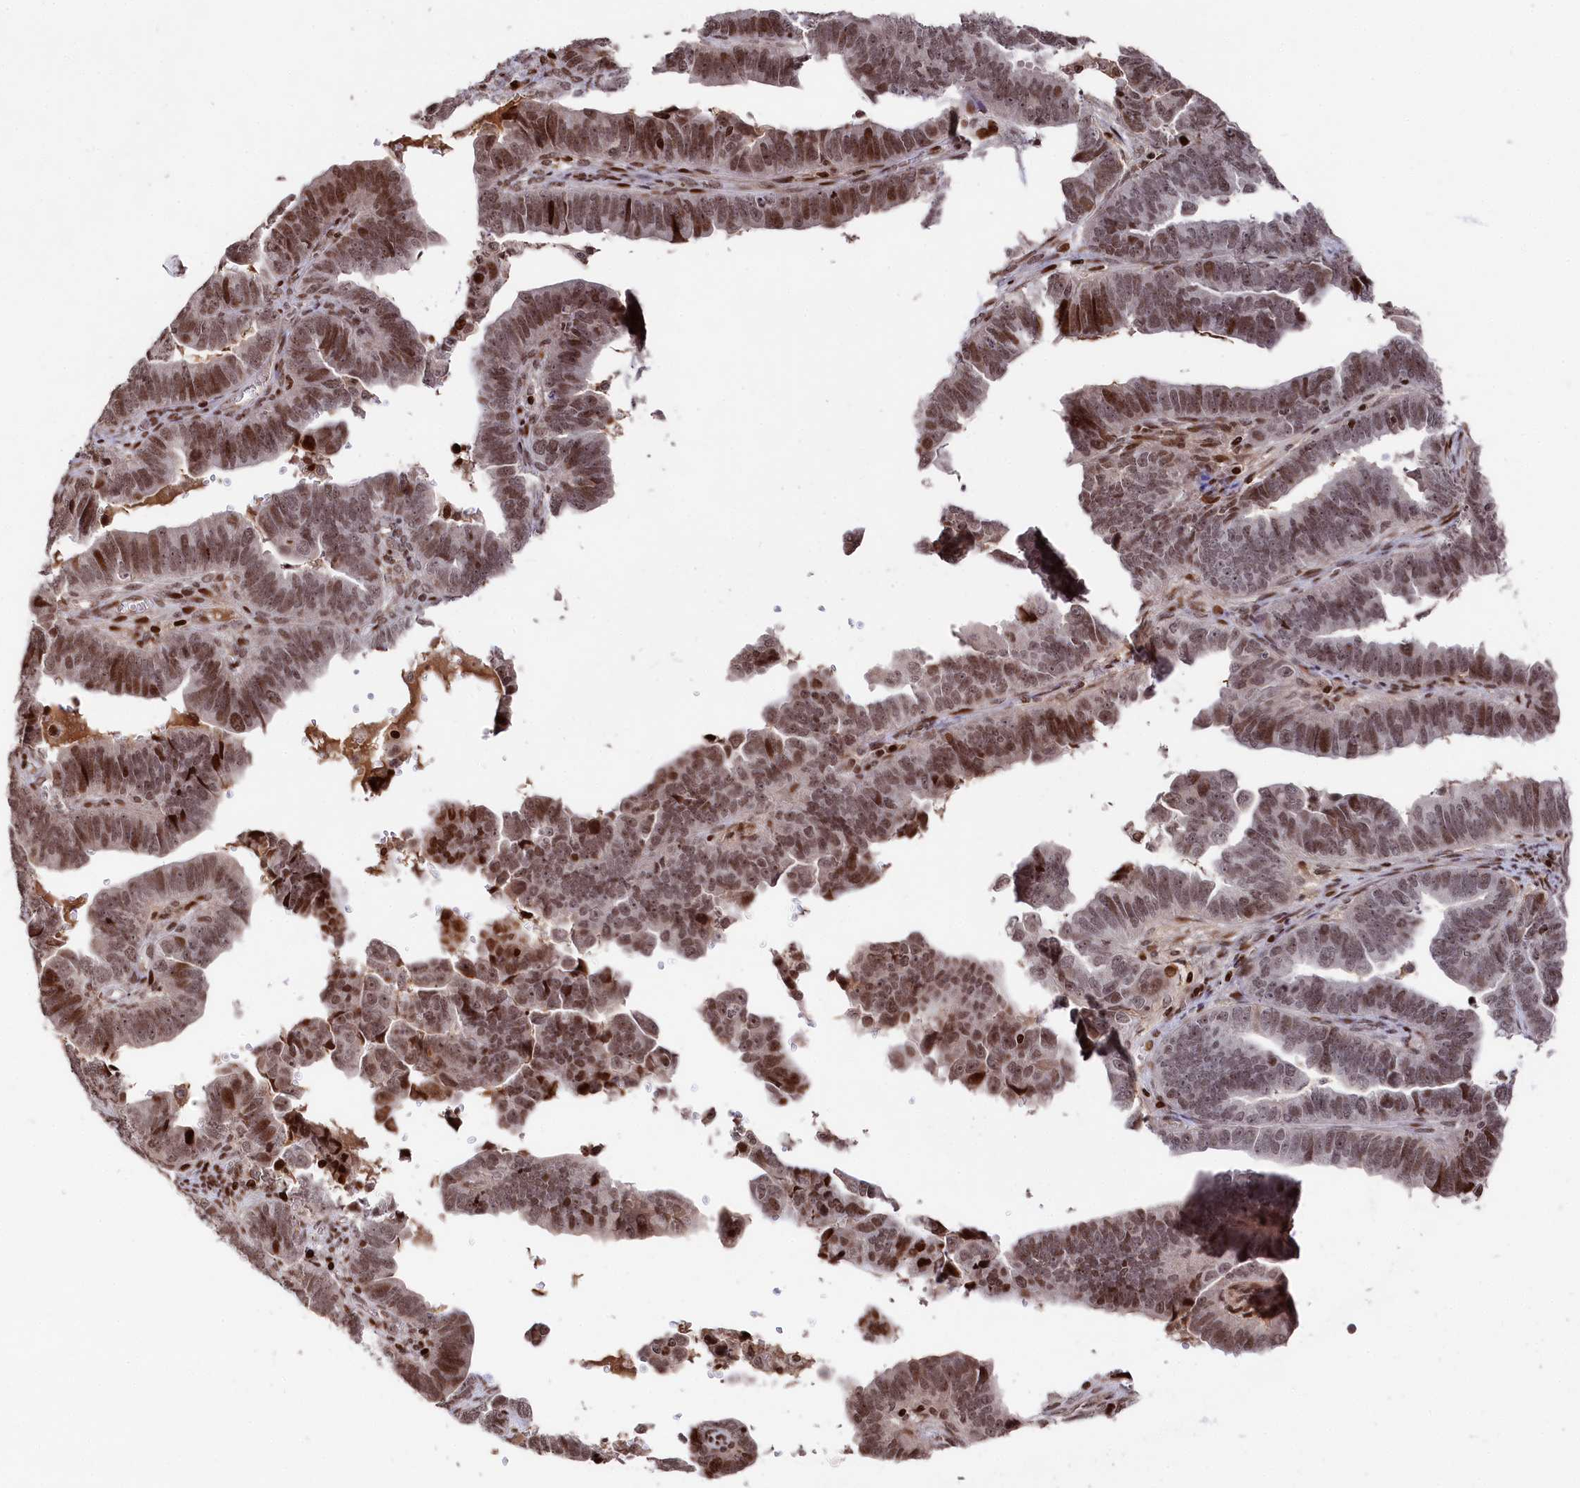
{"staining": {"intensity": "moderate", "quantity": "25%-75%", "location": "nuclear"}, "tissue": "endometrial cancer", "cell_type": "Tumor cells", "image_type": "cancer", "snomed": [{"axis": "morphology", "description": "Adenocarcinoma, NOS"}, {"axis": "topography", "description": "Endometrium"}], "caption": "An image showing moderate nuclear positivity in about 25%-75% of tumor cells in endometrial cancer, as visualized by brown immunohistochemical staining.", "gene": "MCF2L2", "patient": {"sex": "female", "age": 75}}